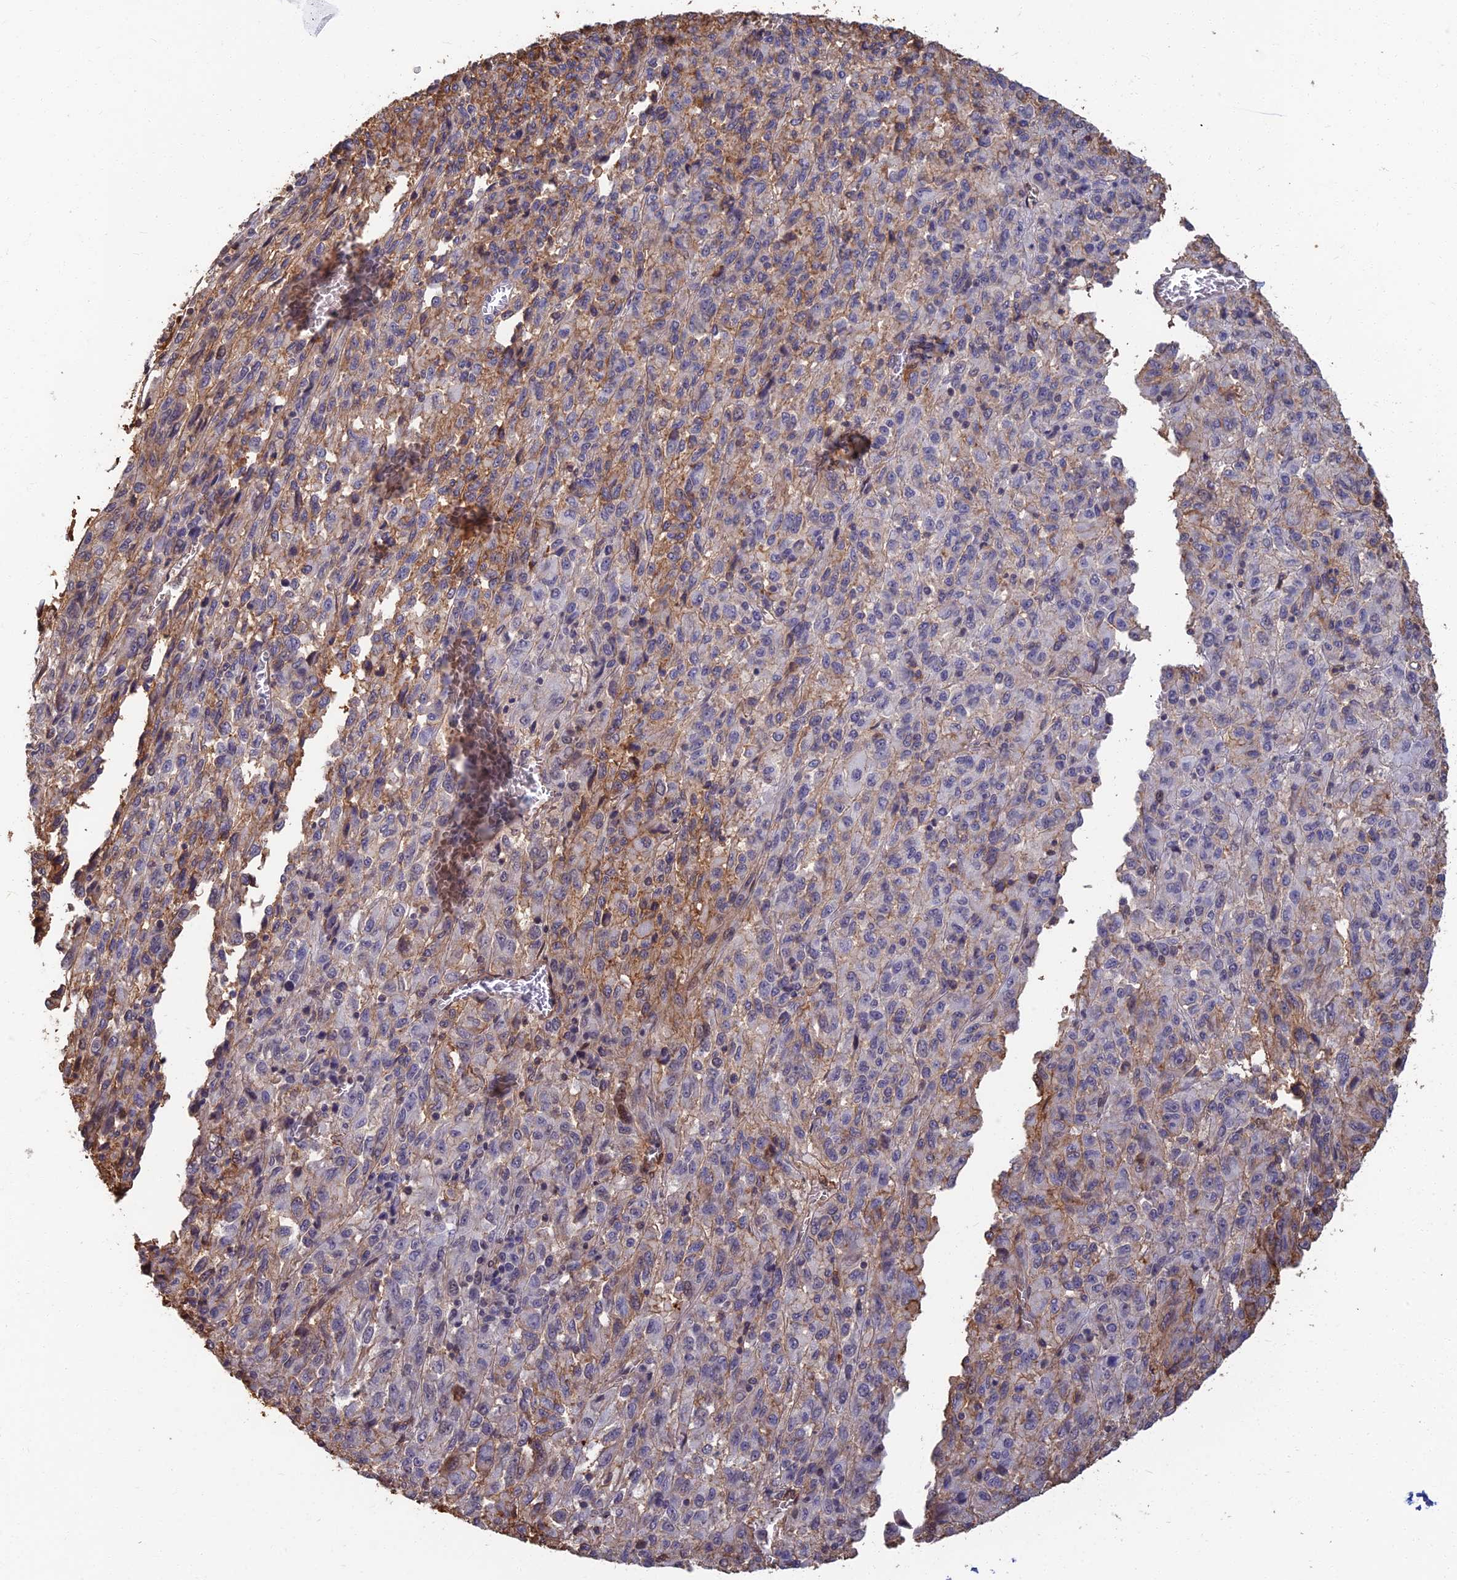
{"staining": {"intensity": "moderate", "quantity": "<25%", "location": "cytoplasmic/membranous"}, "tissue": "melanoma", "cell_type": "Tumor cells", "image_type": "cancer", "snomed": [{"axis": "morphology", "description": "Malignant melanoma, Metastatic site"}, {"axis": "topography", "description": "Lung"}], "caption": "Melanoma tissue exhibits moderate cytoplasmic/membranous positivity in about <25% of tumor cells The protein of interest is shown in brown color, while the nuclei are stained blue.", "gene": "LRRN3", "patient": {"sex": "male", "age": 64}}